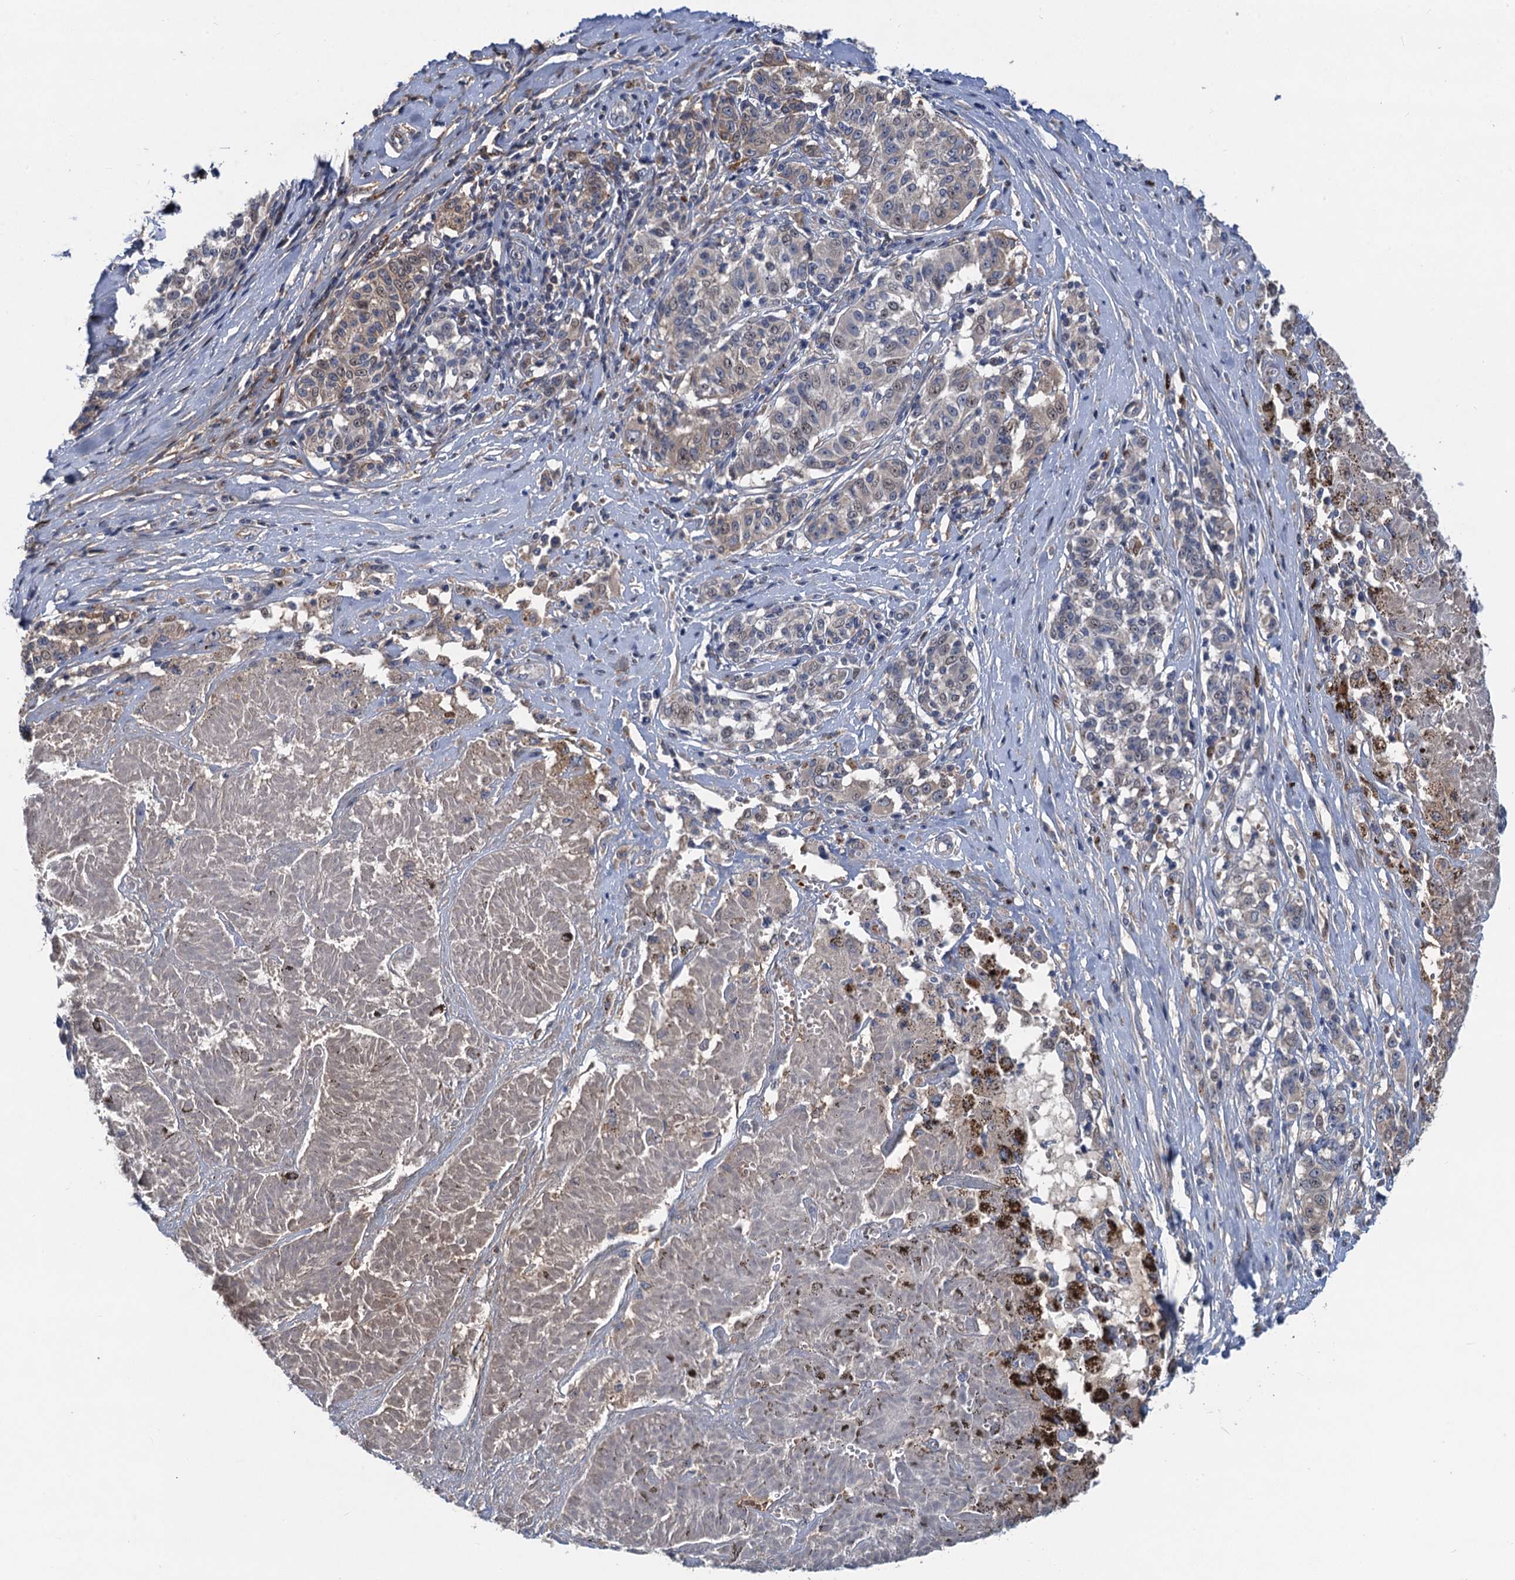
{"staining": {"intensity": "weak", "quantity": "25%-75%", "location": "cytoplasmic/membranous,nuclear"}, "tissue": "melanoma", "cell_type": "Tumor cells", "image_type": "cancer", "snomed": [{"axis": "morphology", "description": "Malignant melanoma, NOS"}, {"axis": "topography", "description": "Skin"}], "caption": "An IHC micrograph of tumor tissue is shown. Protein staining in brown shows weak cytoplasmic/membranous and nuclear positivity in malignant melanoma within tumor cells.", "gene": "TRAF7", "patient": {"sex": "female", "age": 72}}